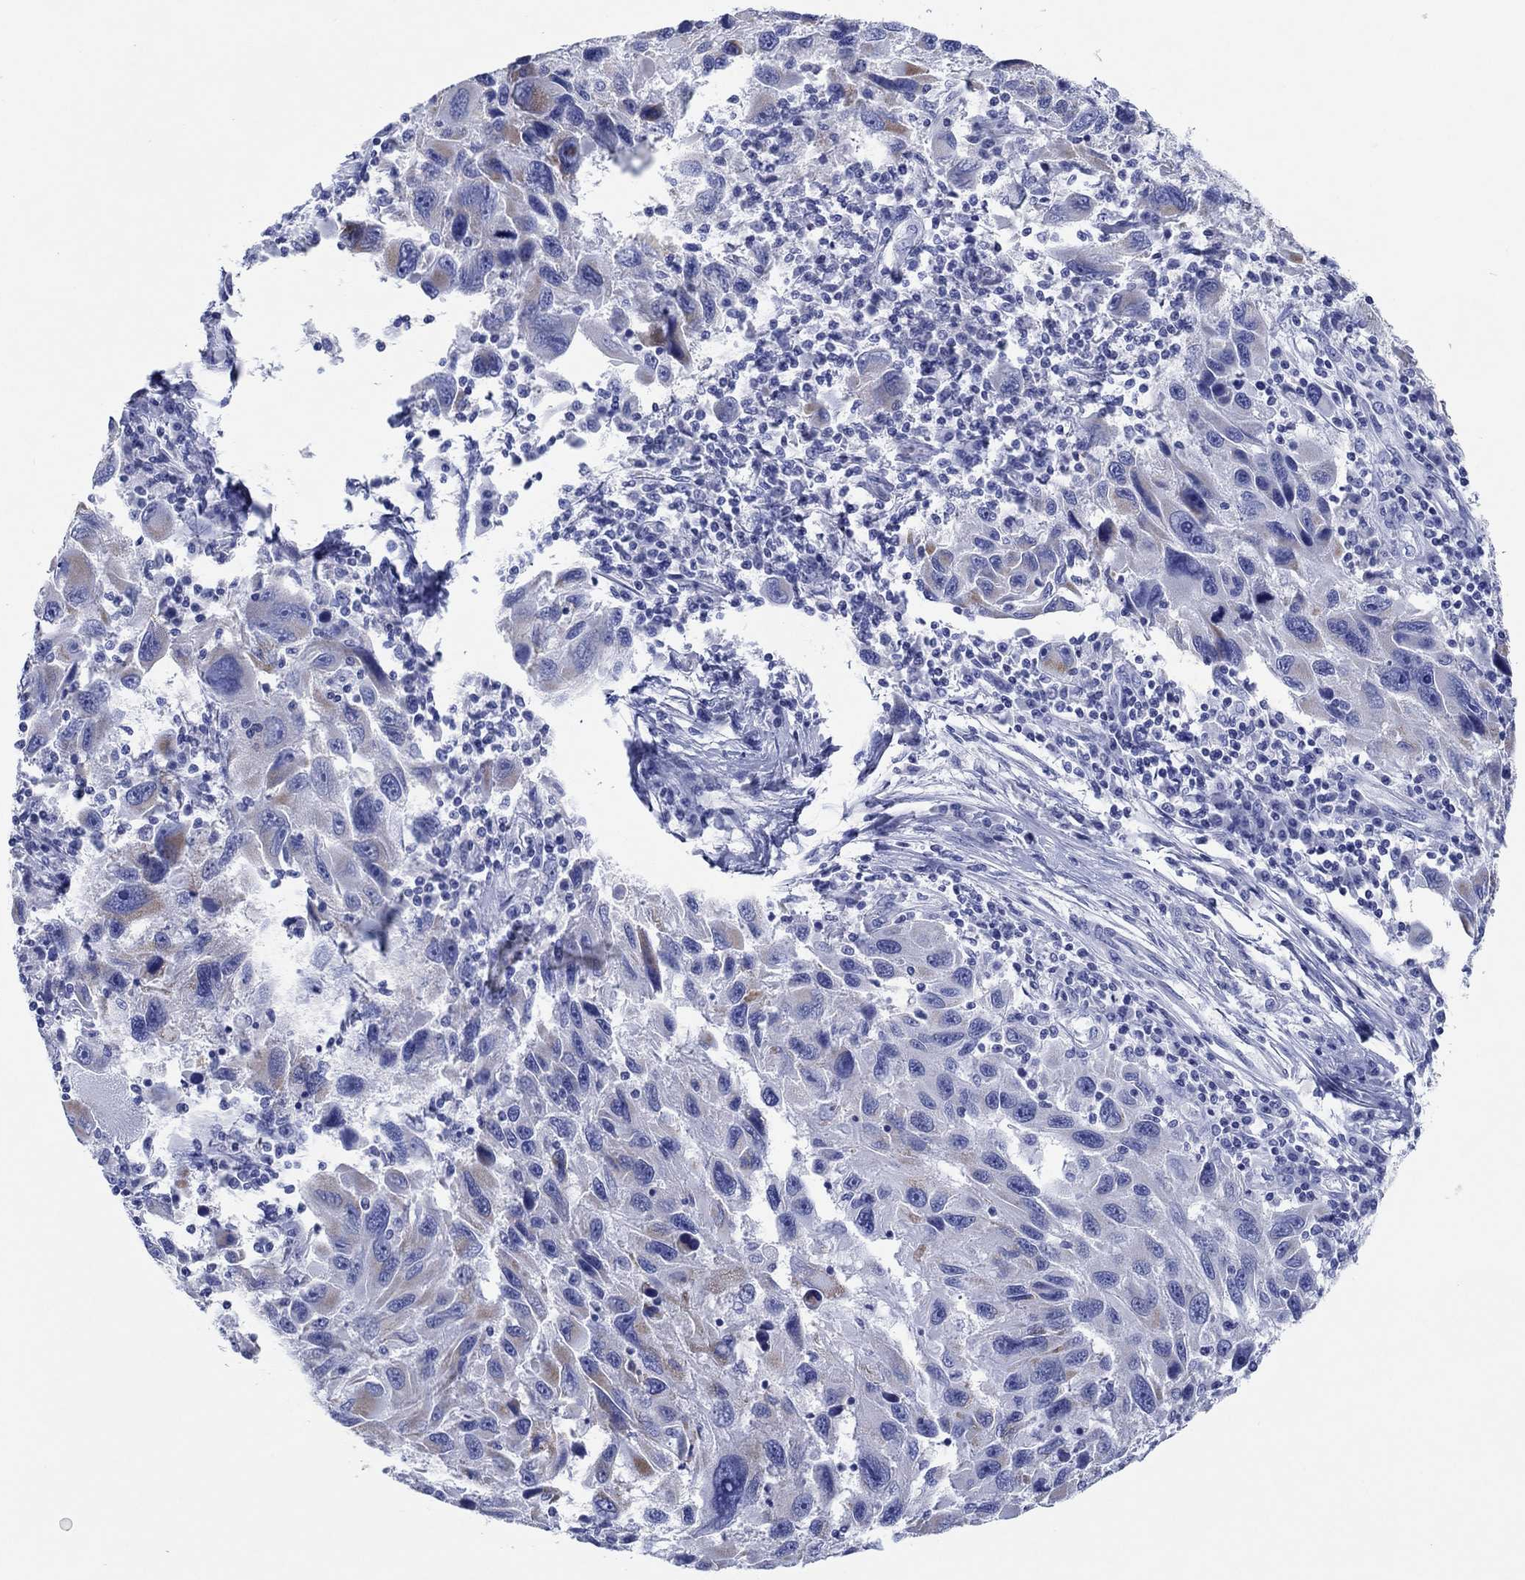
{"staining": {"intensity": "weak", "quantity": "<25%", "location": "cytoplasmic/membranous"}, "tissue": "melanoma", "cell_type": "Tumor cells", "image_type": "cancer", "snomed": [{"axis": "morphology", "description": "Malignant melanoma, NOS"}, {"axis": "topography", "description": "Skin"}], "caption": "High power microscopy photomicrograph of an immunohistochemistry image of malignant melanoma, revealing no significant staining in tumor cells.", "gene": "HCRT", "patient": {"sex": "male", "age": 53}}